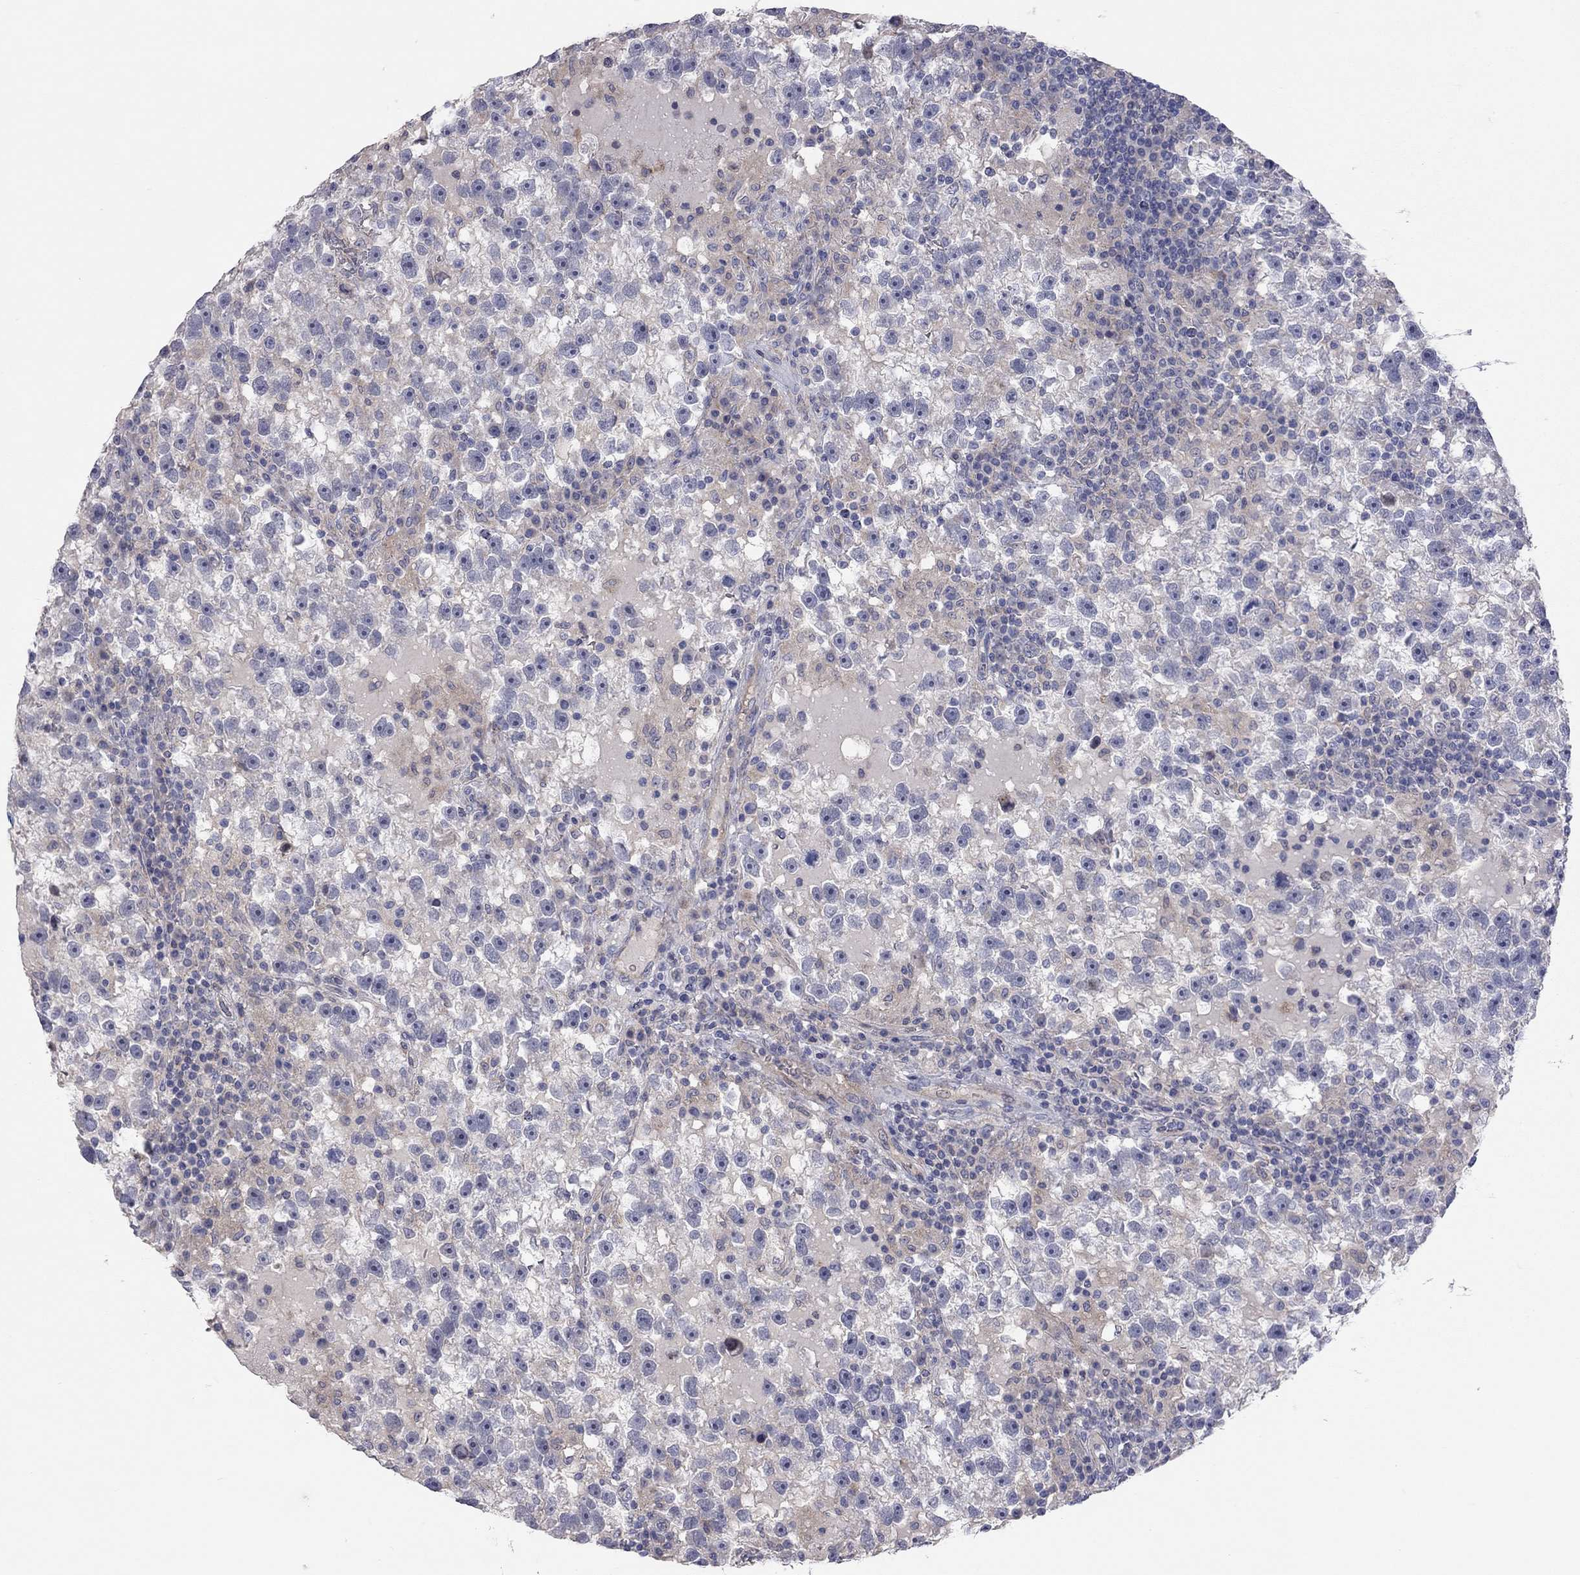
{"staining": {"intensity": "negative", "quantity": "none", "location": "none"}, "tissue": "testis cancer", "cell_type": "Tumor cells", "image_type": "cancer", "snomed": [{"axis": "morphology", "description": "Seminoma, NOS"}, {"axis": "topography", "description": "Testis"}], "caption": "Testis cancer (seminoma) was stained to show a protein in brown. There is no significant expression in tumor cells.", "gene": "KCNB1", "patient": {"sex": "male", "age": 47}}